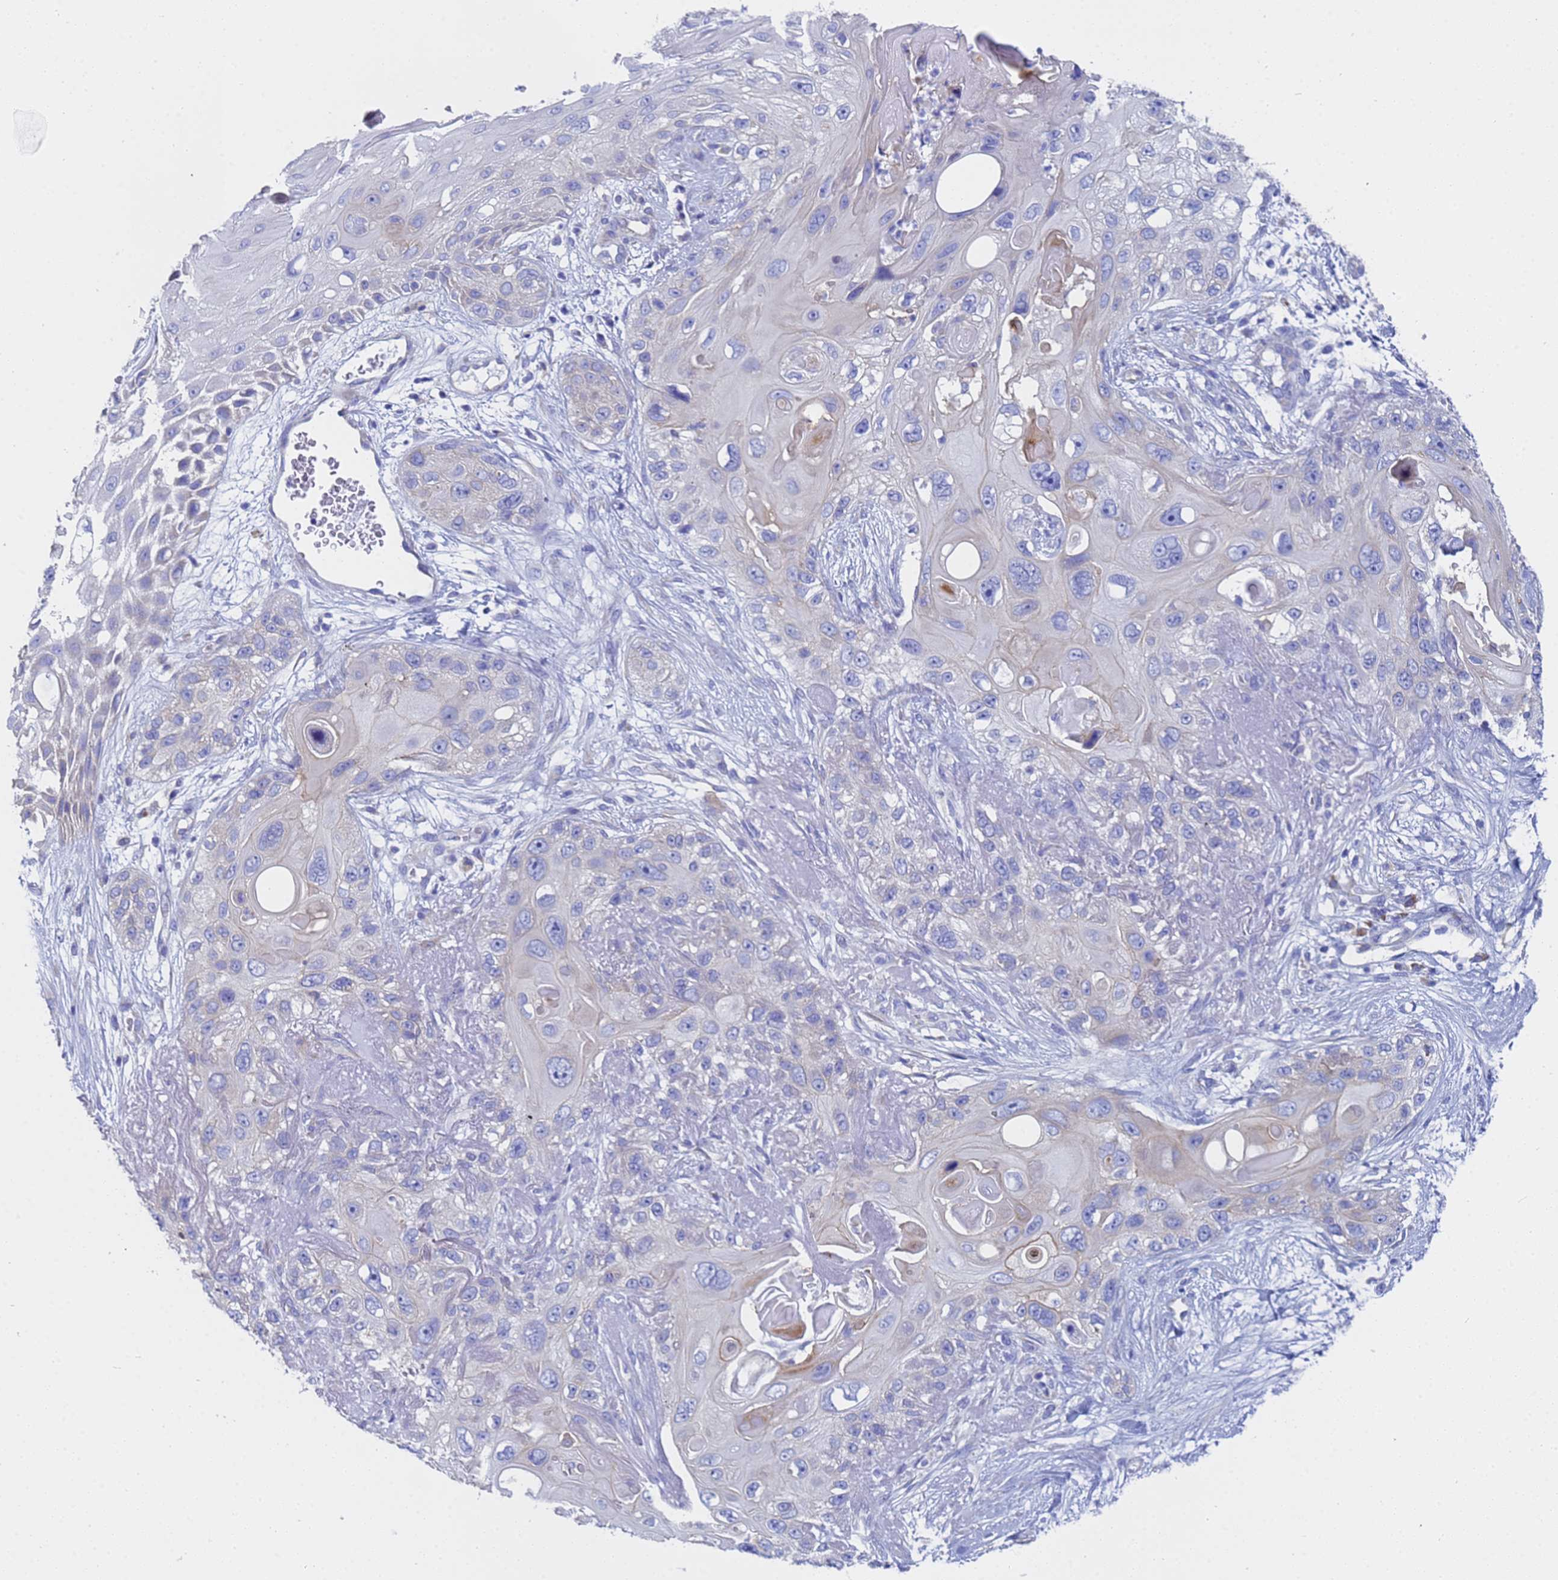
{"staining": {"intensity": "negative", "quantity": "none", "location": "none"}, "tissue": "skin cancer", "cell_type": "Tumor cells", "image_type": "cancer", "snomed": [{"axis": "morphology", "description": "Normal tissue, NOS"}, {"axis": "morphology", "description": "Squamous cell carcinoma, NOS"}, {"axis": "topography", "description": "Skin"}], "caption": "This is a micrograph of immunohistochemistry staining of skin squamous cell carcinoma, which shows no positivity in tumor cells.", "gene": "TM4SF4", "patient": {"sex": "male", "age": 72}}